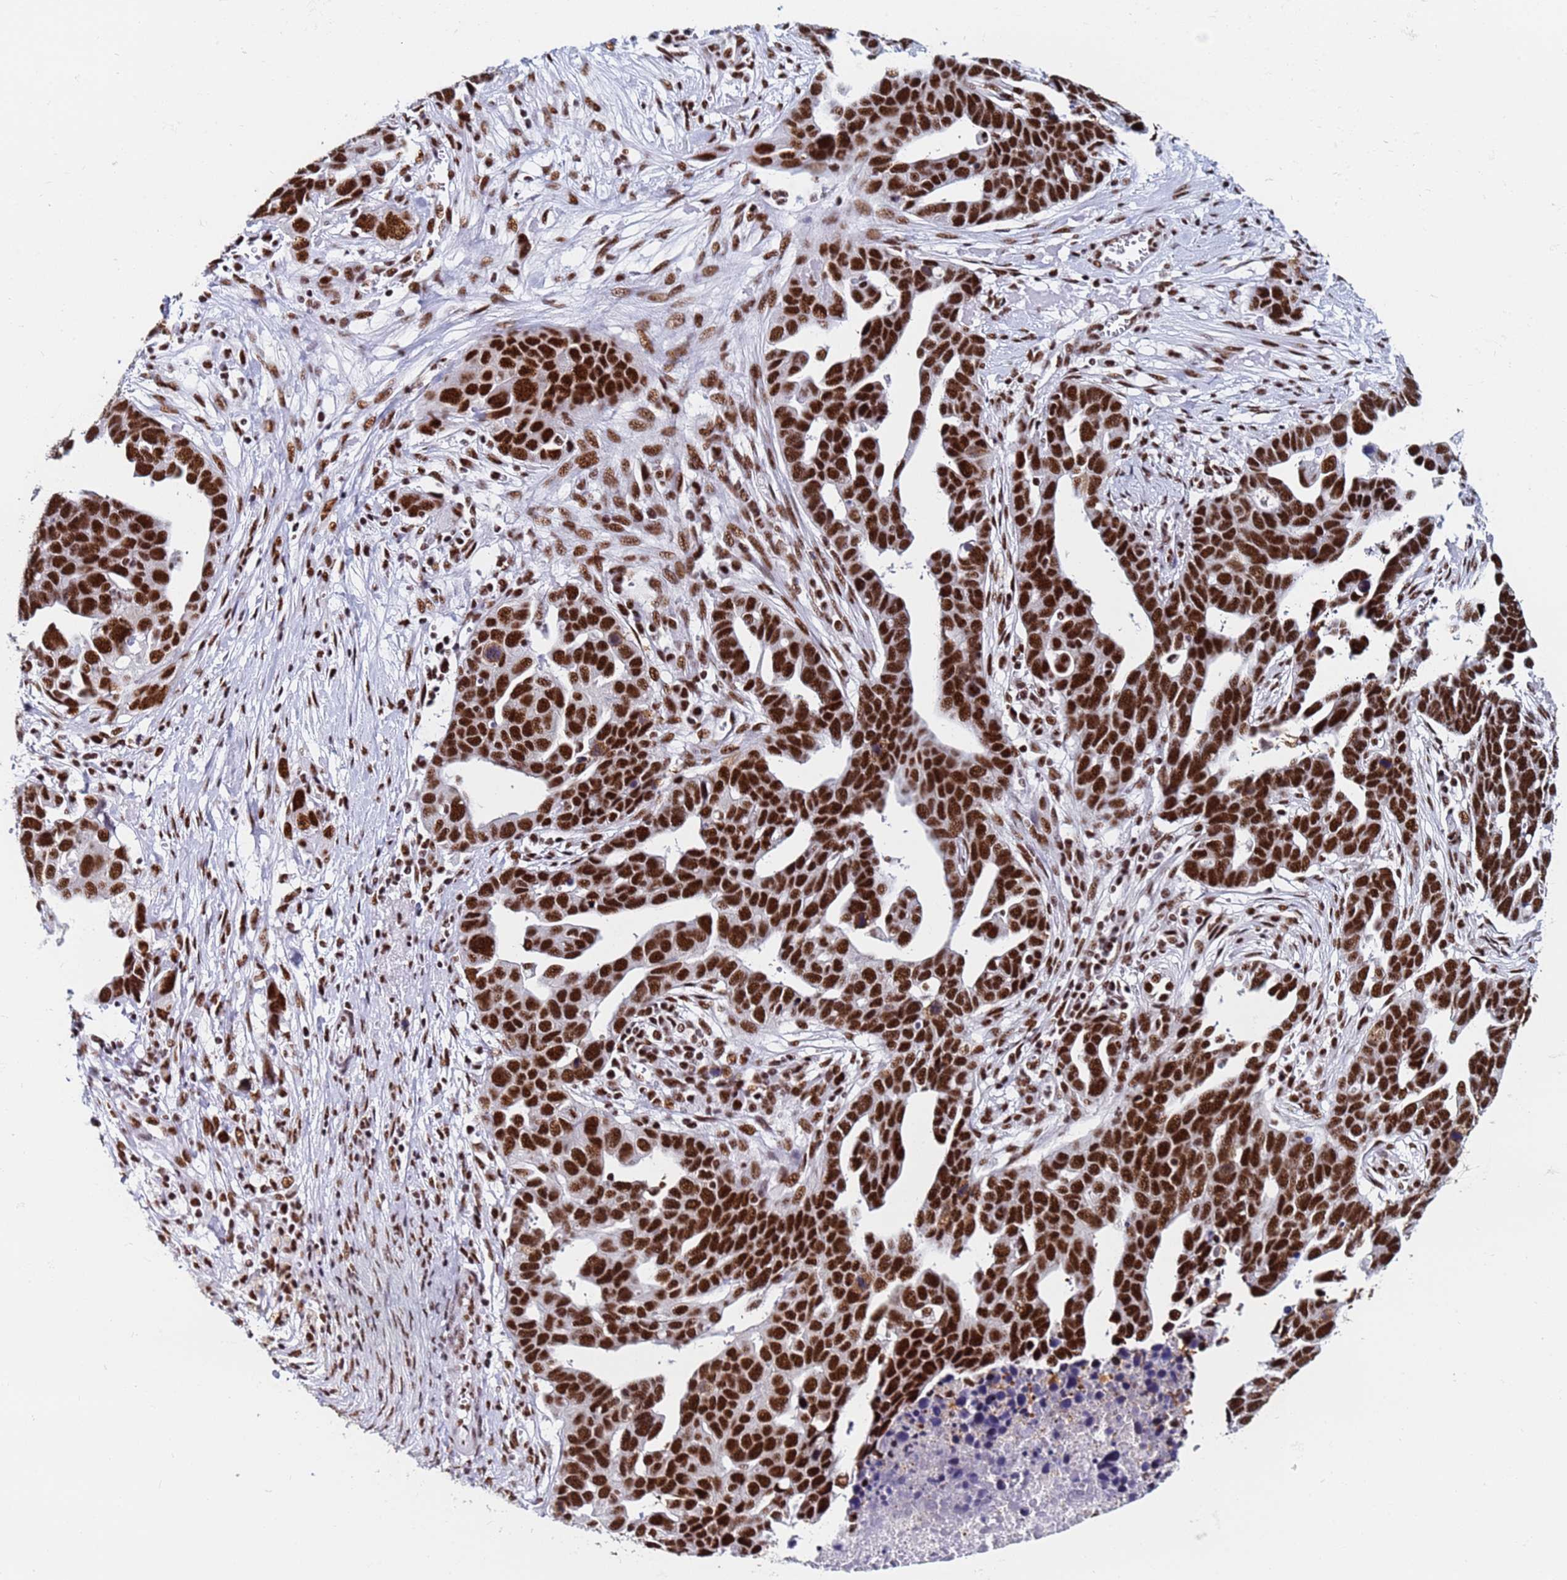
{"staining": {"intensity": "strong", "quantity": ">75%", "location": "nuclear"}, "tissue": "ovarian cancer", "cell_type": "Tumor cells", "image_type": "cancer", "snomed": [{"axis": "morphology", "description": "Cystadenocarcinoma, serous, NOS"}, {"axis": "topography", "description": "Ovary"}], "caption": "Brown immunohistochemical staining in human ovarian cancer reveals strong nuclear positivity in approximately >75% of tumor cells.", "gene": "SNRPA1", "patient": {"sex": "female", "age": 54}}